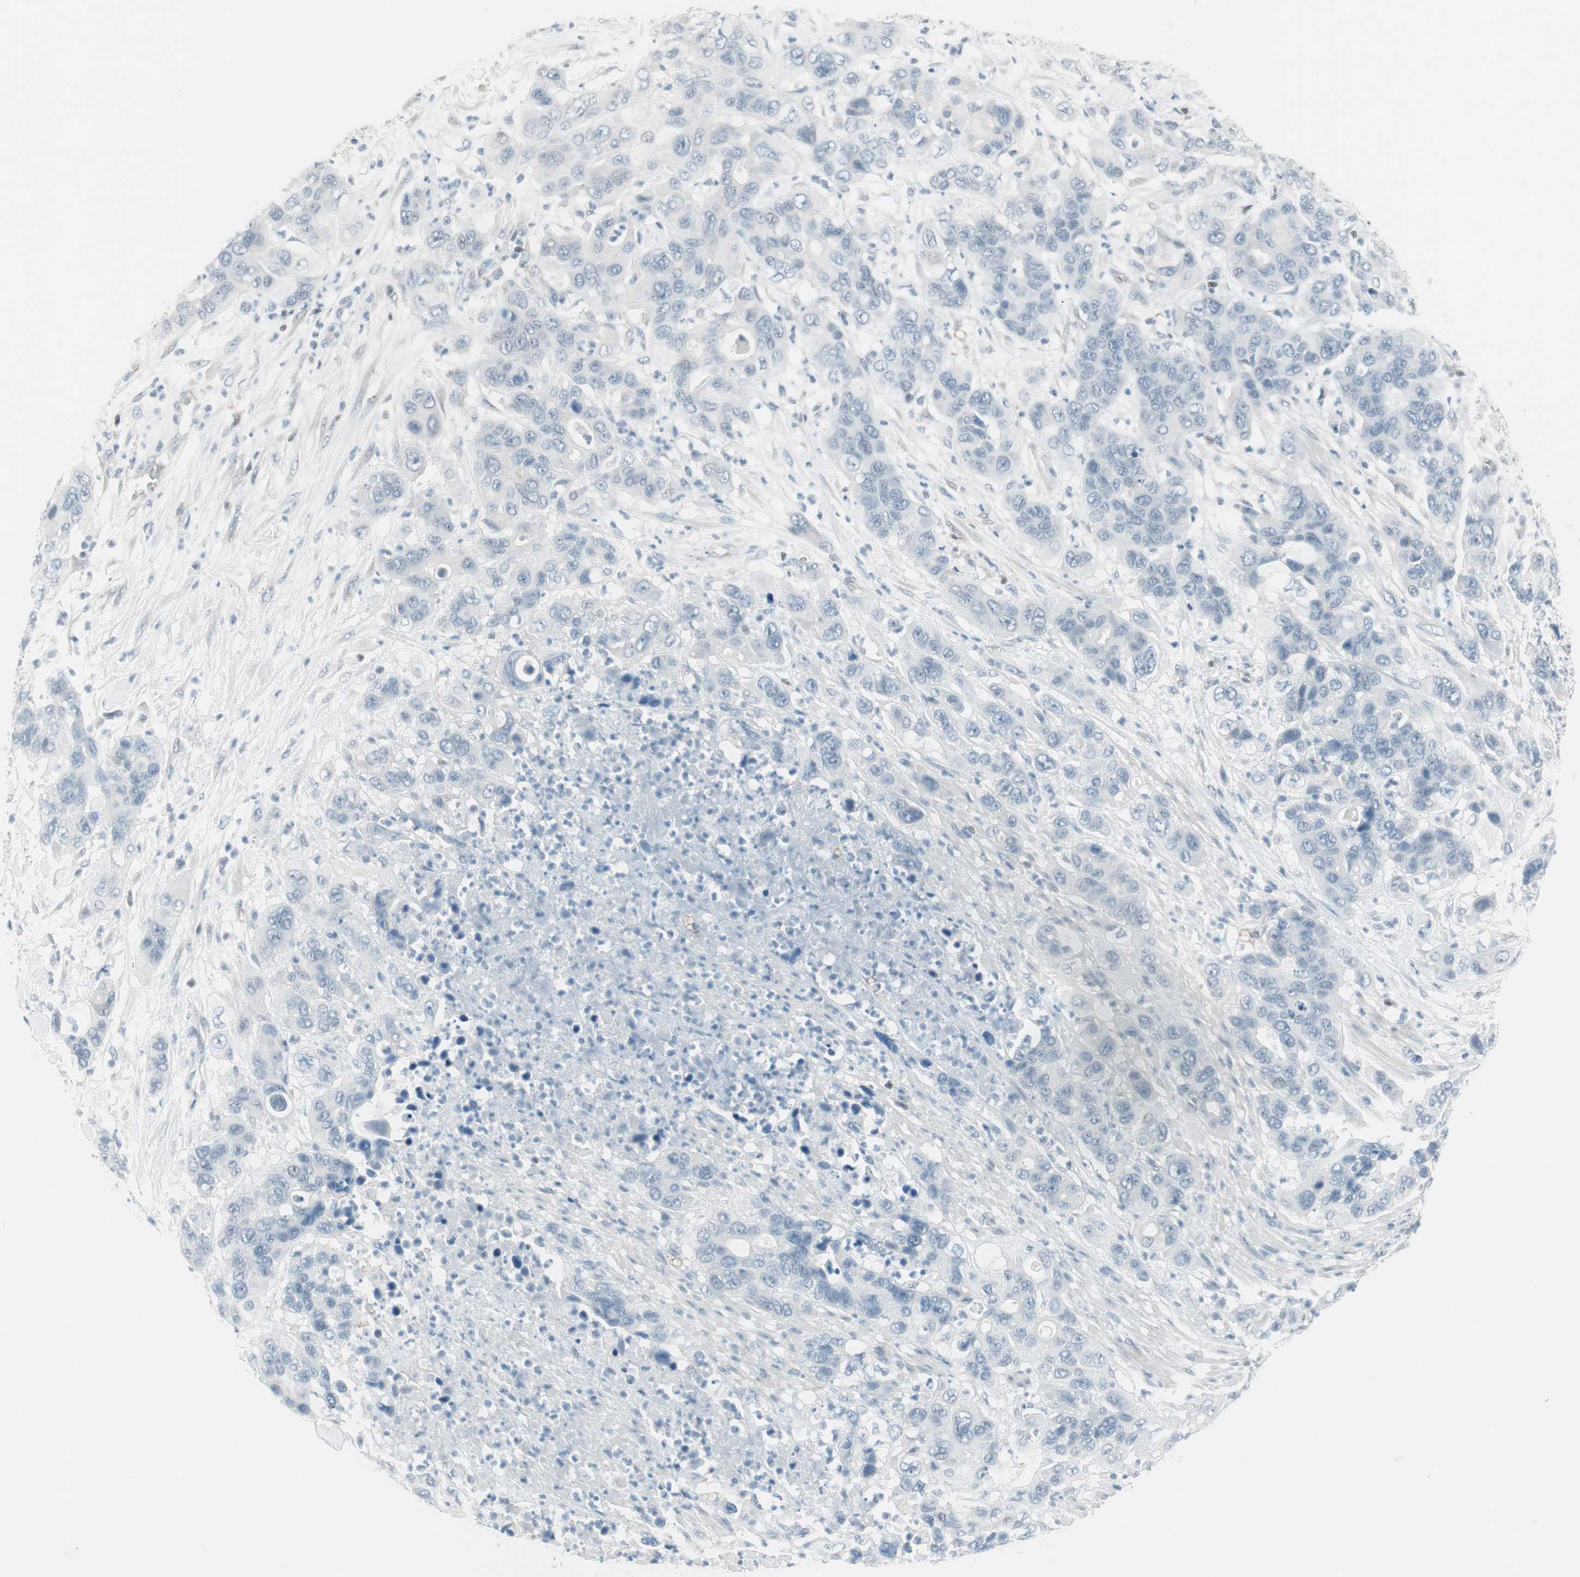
{"staining": {"intensity": "negative", "quantity": "none", "location": "none"}, "tissue": "pancreatic cancer", "cell_type": "Tumor cells", "image_type": "cancer", "snomed": [{"axis": "morphology", "description": "Adenocarcinoma, NOS"}, {"axis": "topography", "description": "Pancreas"}], "caption": "Immunohistochemistry image of neoplastic tissue: human pancreatic cancer stained with DAB (3,3'-diaminobenzidine) displays no significant protein positivity in tumor cells.", "gene": "MAP4K1", "patient": {"sex": "female", "age": 71}}